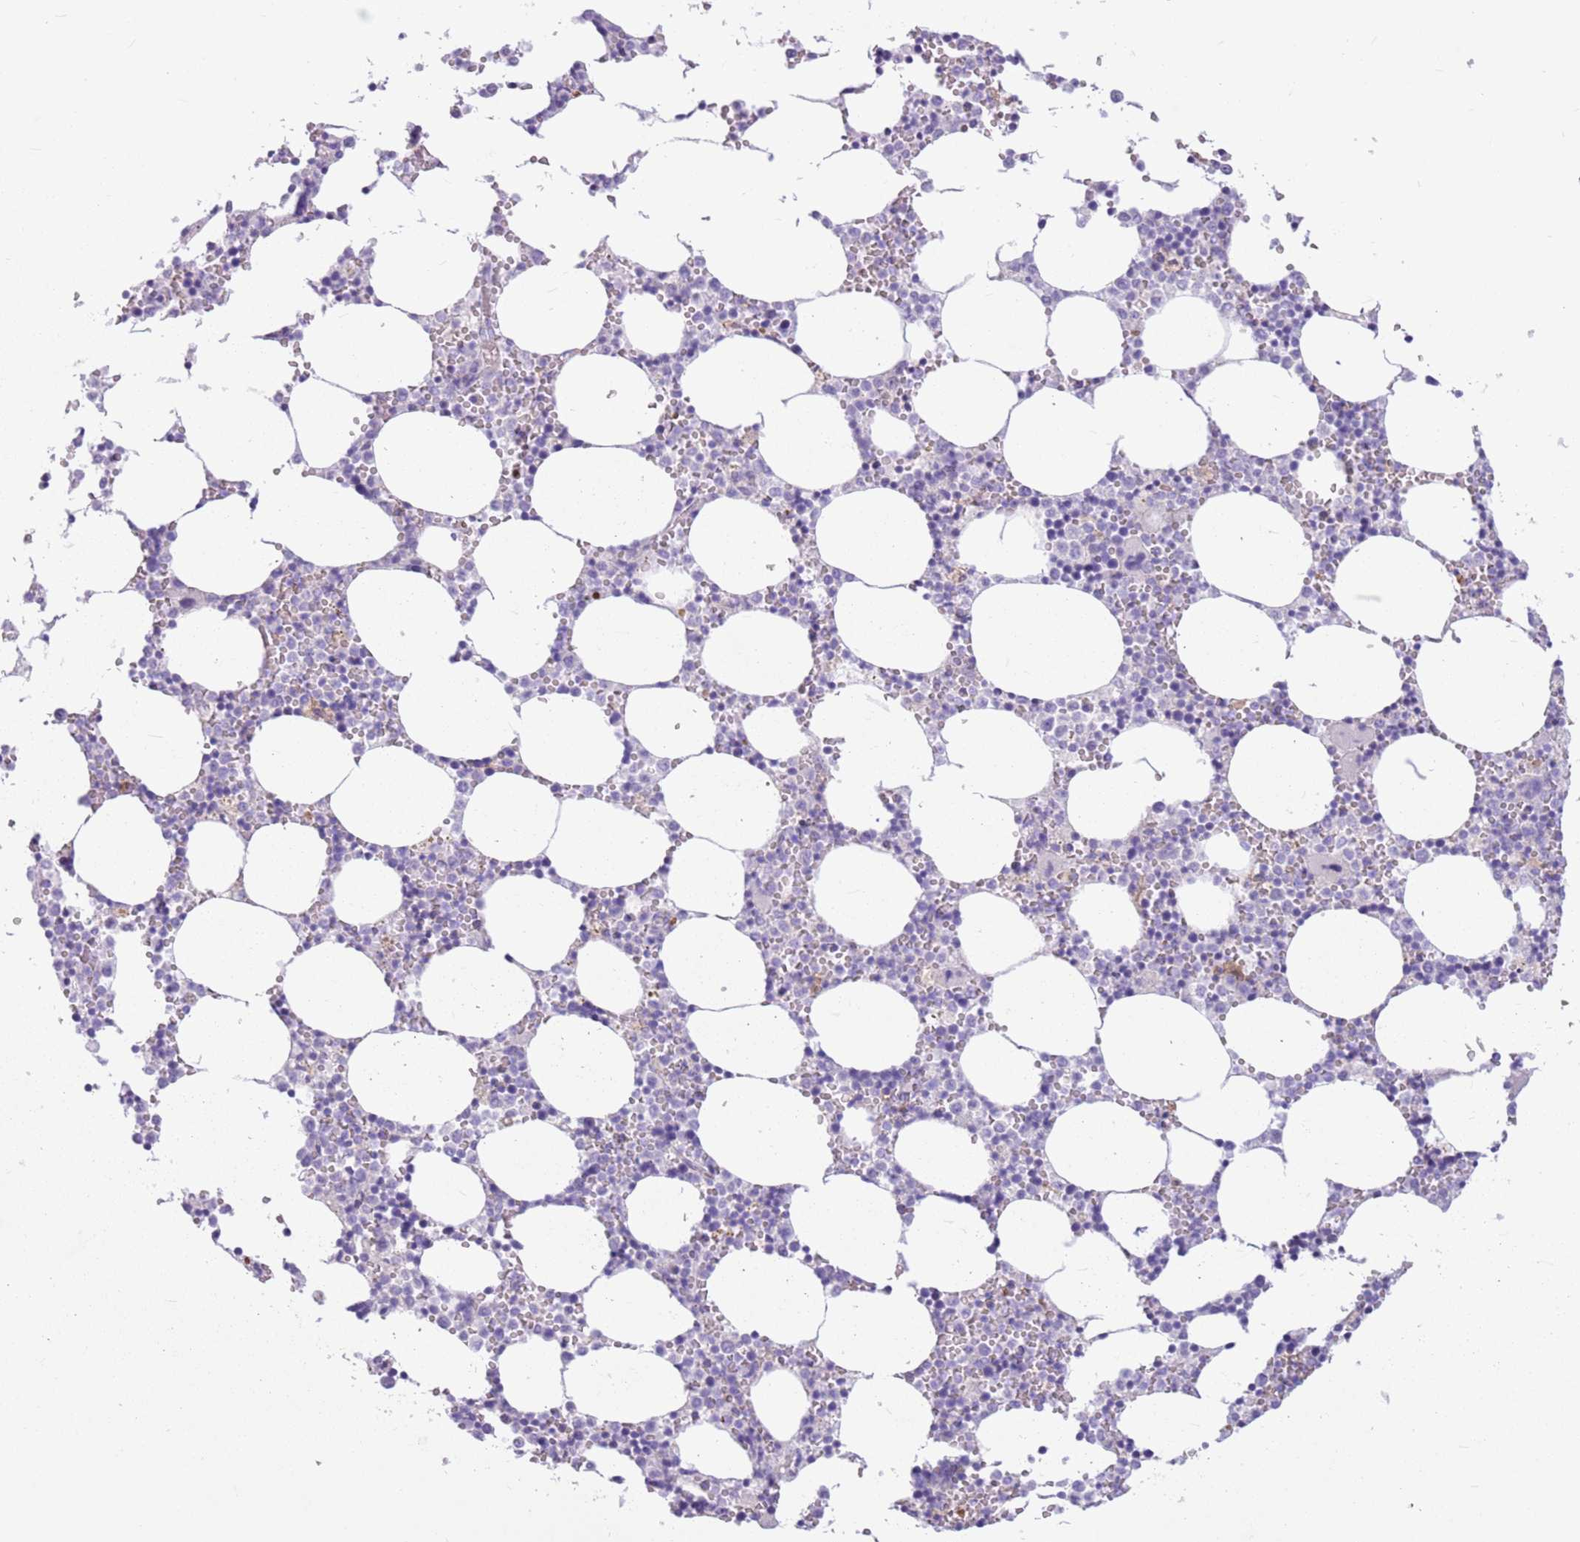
{"staining": {"intensity": "negative", "quantity": "none", "location": "none"}, "tissue": "bone marrow", "cell_type": "Hematopoietic cells", "image_type": "normal", "snomed": [{"axis": "morphology", "description": "Normal tissue, NOS"}, {"axis": "topography", "description": "Bone marrow"}], "caption": "This is an IHC micrograph of benign bone marrow. There is no staining in hematopoietic cells.", "gene": "SNX6", "patient": {"sex": "female", "age": 64}}